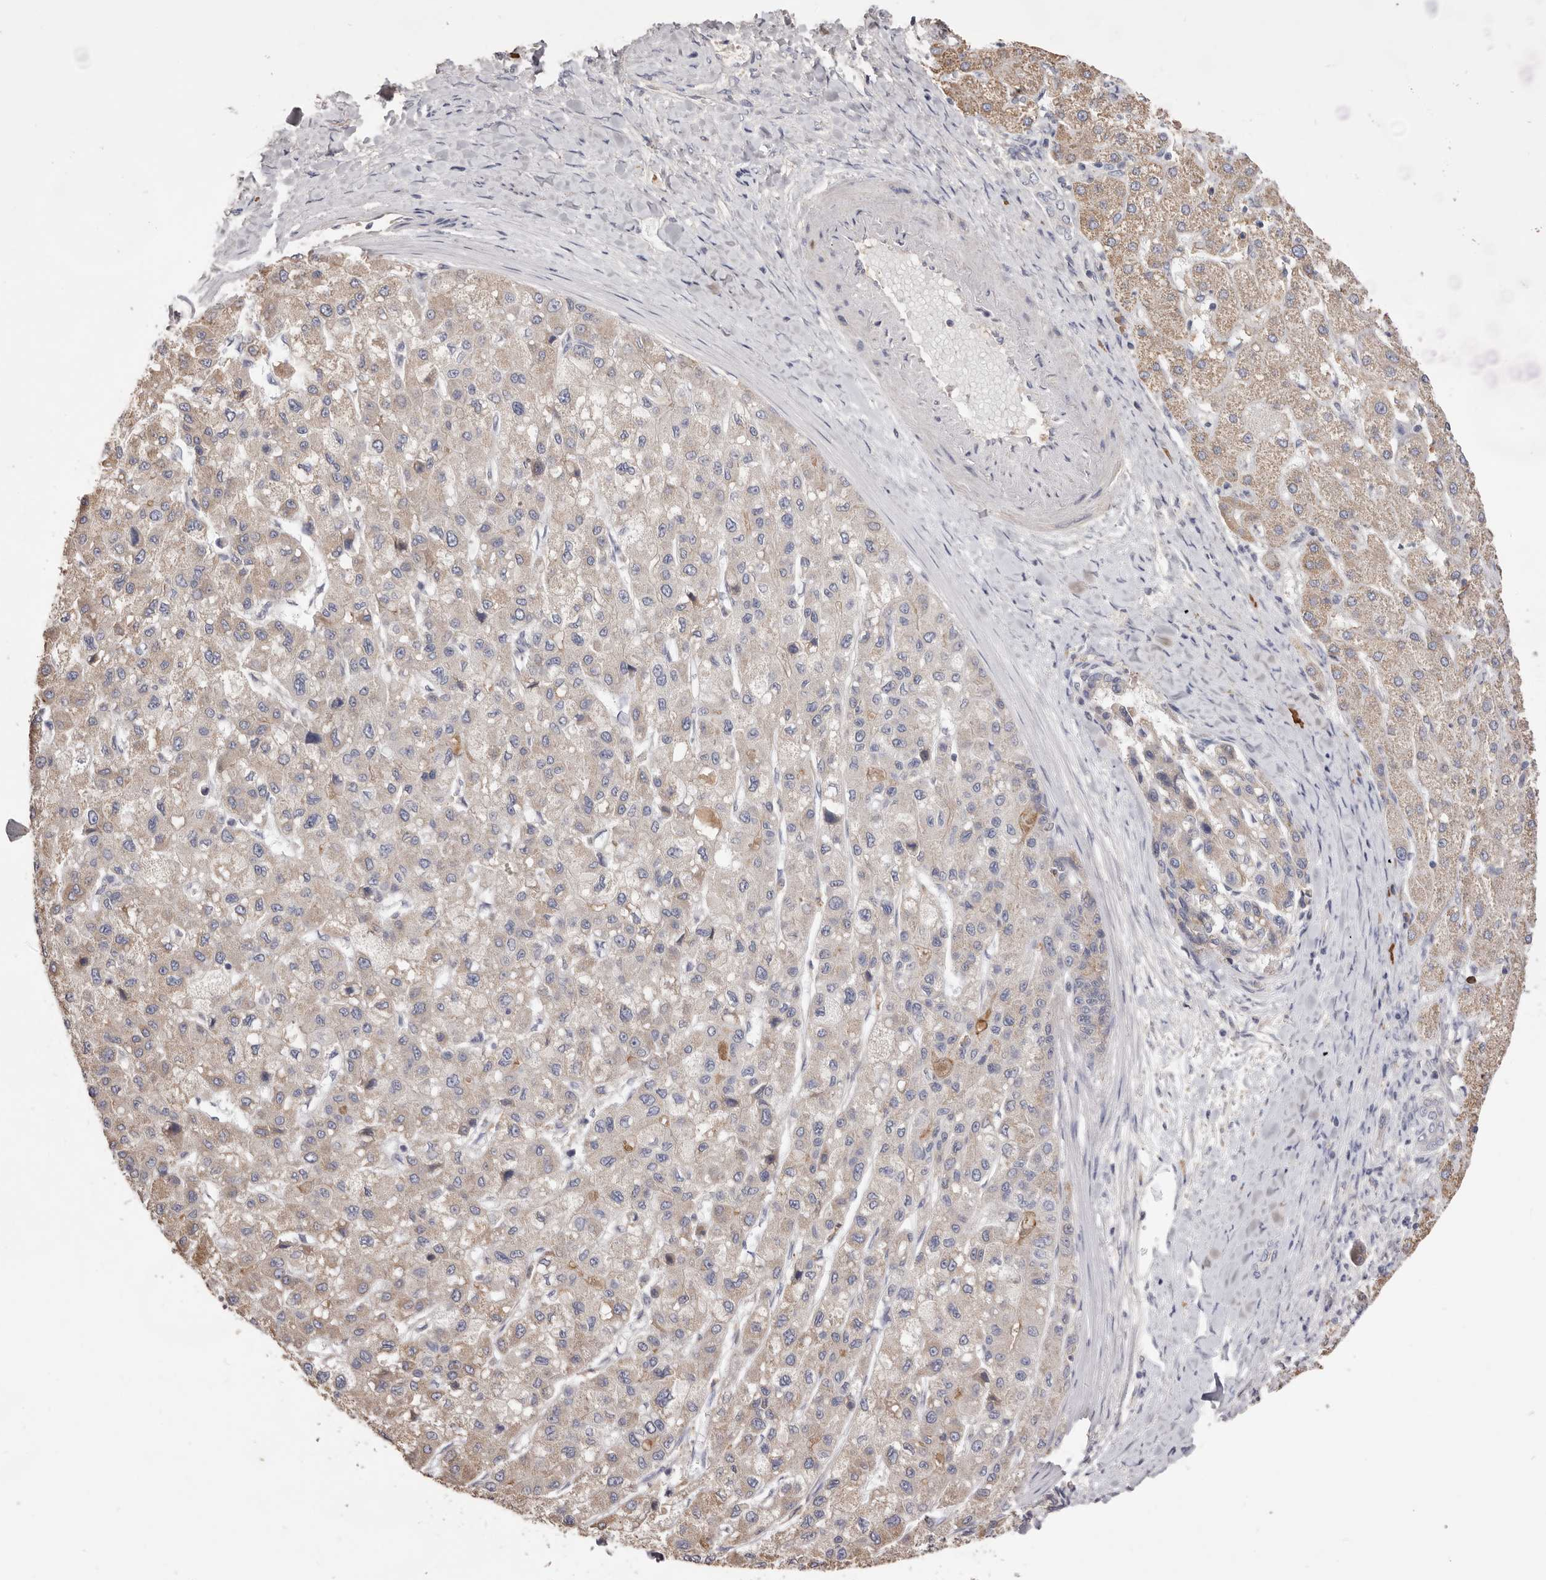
{"staining": {"intensity": "weak", "quantity": "25%-75%", "location": "cytoplasmic/membranous"}, "tissue": "liver cancer", "cell_type": "Tumor cells", "image_type": "cancer", "snomed": [{"axis": "morphology", "description": "Carcinoma, Hepatocellular, NOS"}, {"axis": "topography", "description": "Liver"}], "caption": "Brown immunohistochemical staining in liver cancer (hepatocellular carcinoma) displays weak cytoplasmic/membranous expression in about 25%-75% of tumor cells.", "gene": "HCAR2", "patient": {"sex": "male", "age": 80}}